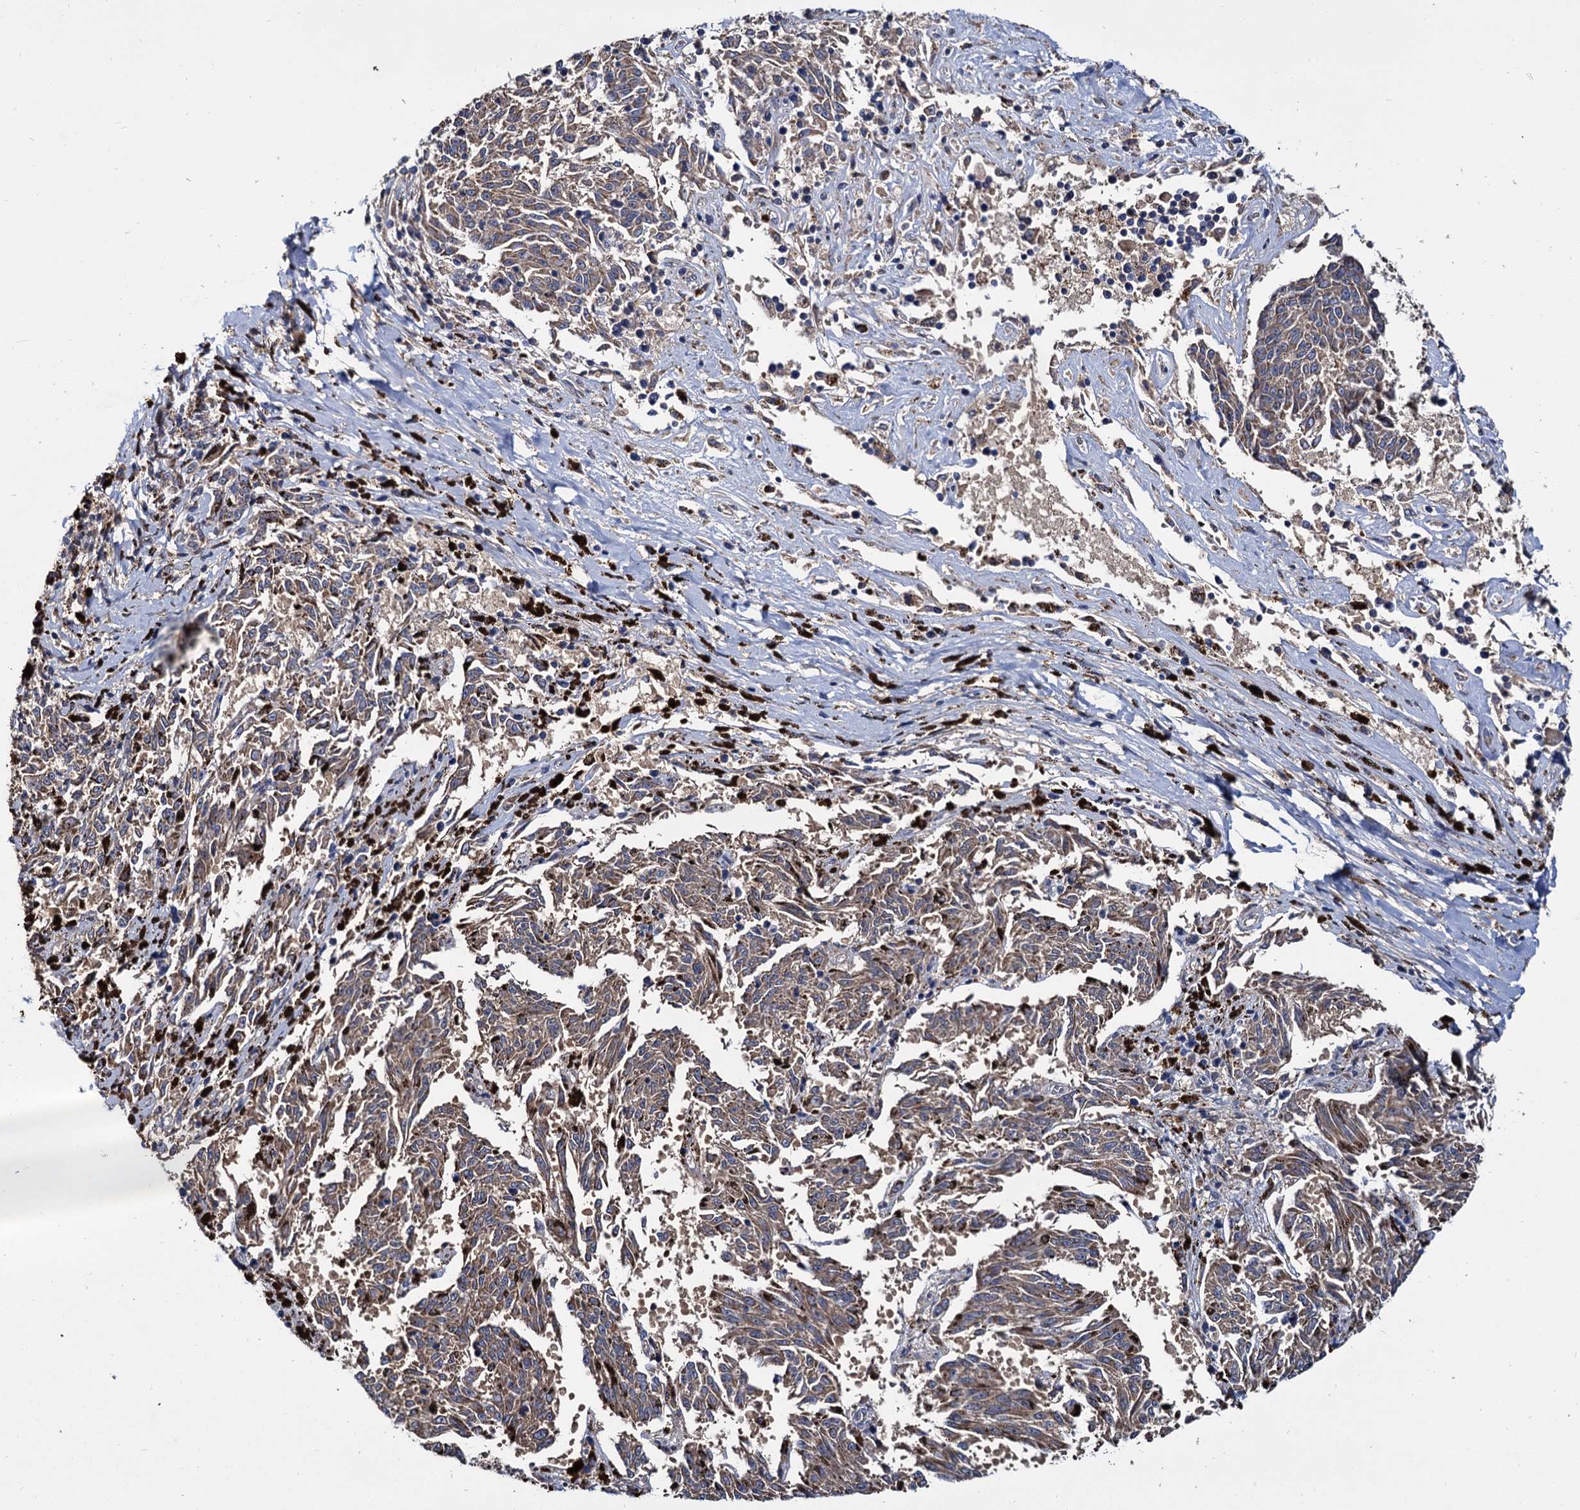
{"staining": {"intensity": "weak", "quantity": ">75%", "location": "cytoplasmic/membranous"}, "tissue": "melanoma", "cell_type": "Tumor cells", "image_type": "cancer", "snomed": [{"axis": "morphology", "description": "Malignant melanoma, NOS"}, {"axis": "topography", "description": "Skin"}], "caption": "Immunohistochemical staining of human malignant melanoma reveals low levels of weak cytoplasmic/membranous staining in approximately >75% of tumor cells.", "gene": "CEP192", "patient": {"sex": "female", "age": 72}}